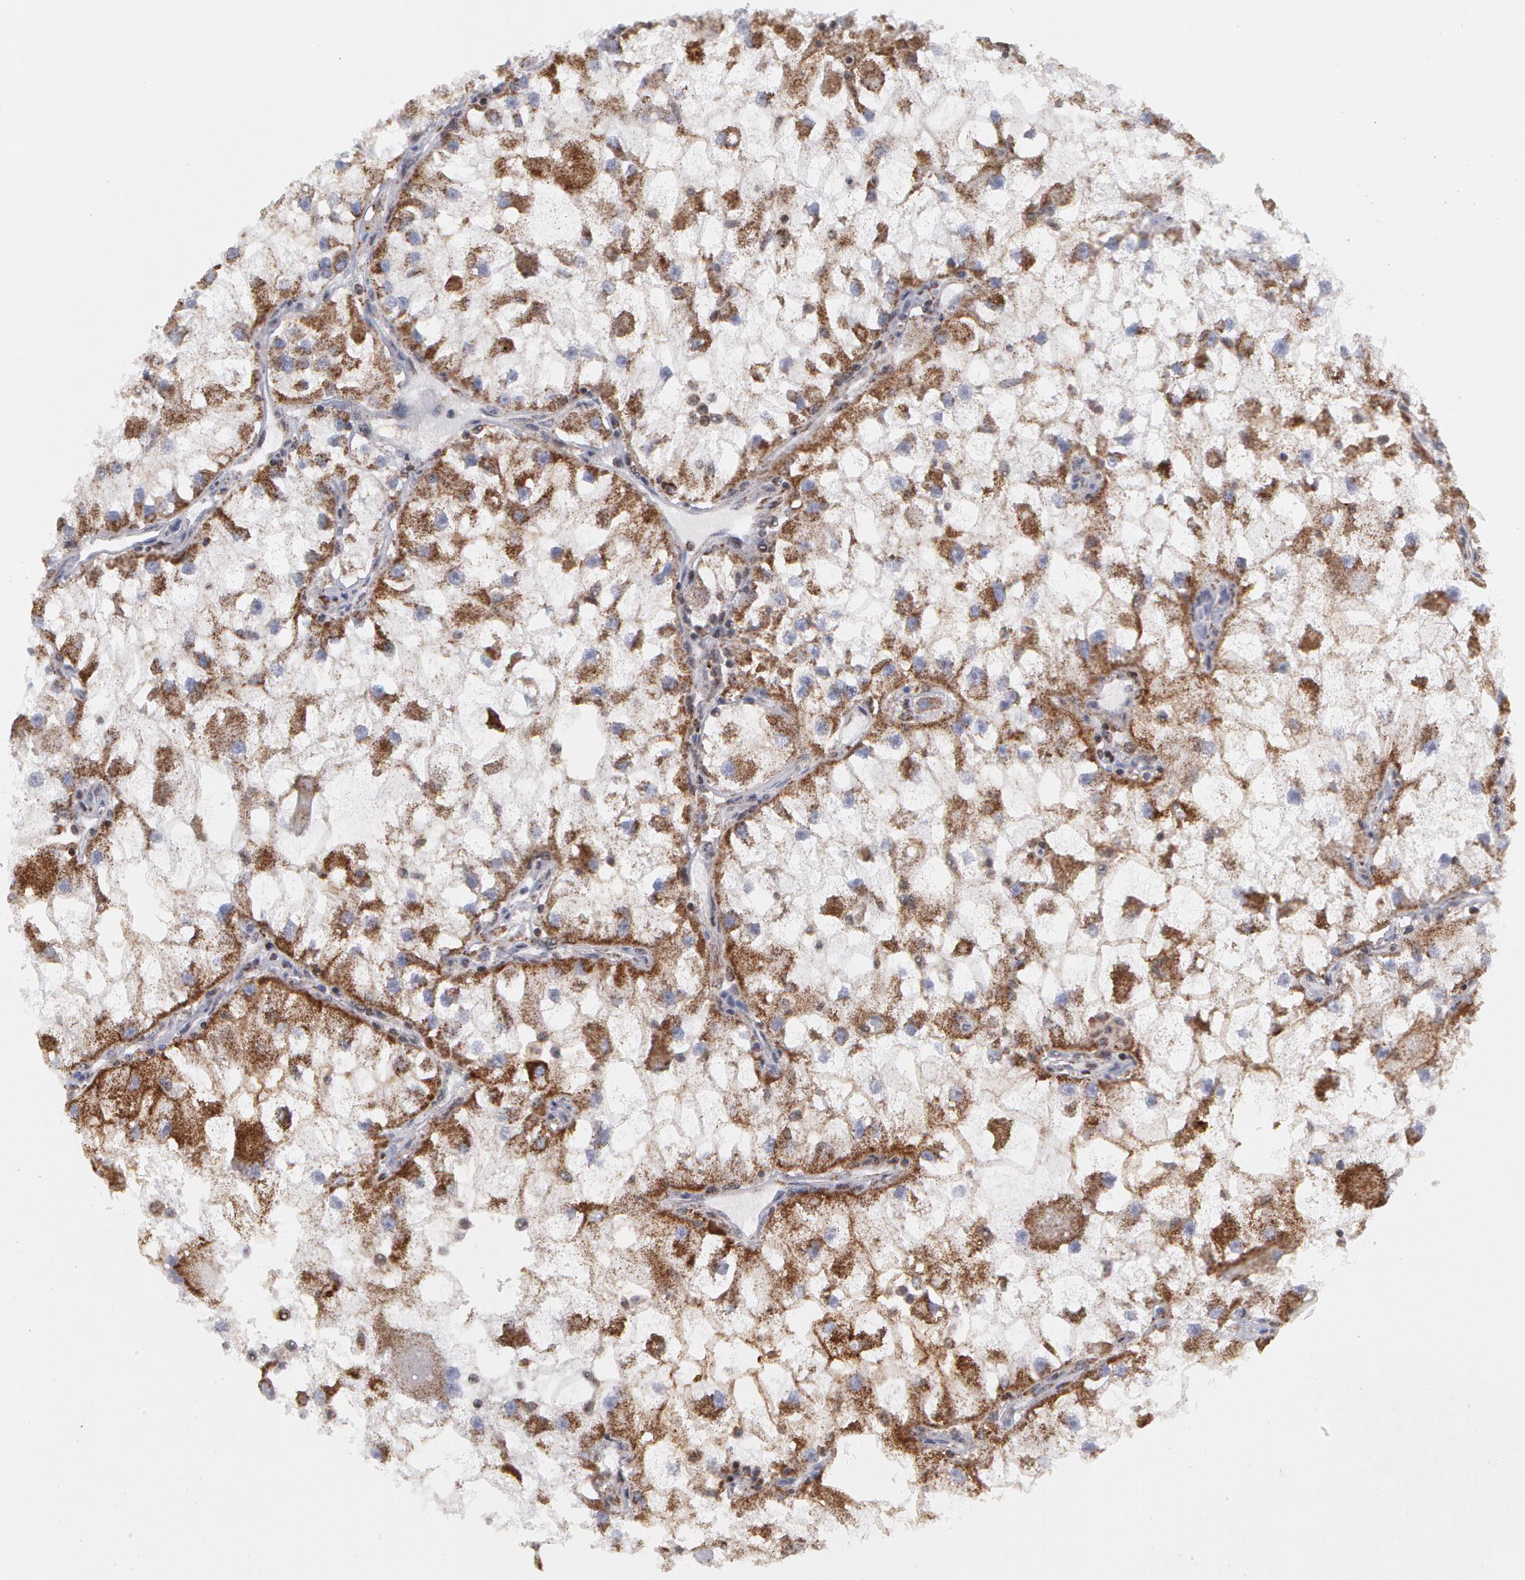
{"staining": {"intensity": "moderate", "quantity": "25%-75%", "location": "cytoplasmic/membranous"}, "tissue": "renal cancer", "cell_type": "Tumor cells", "image_type": "cancer", "snomed": [{"axis": "morphology", "description": "Adenocarcinoma, NOS"}, {"axis": "topography", "description": "Kidney"}], "caption": "Adenocarcinoma (renal) was stained to show a protein in brown. There is medium levels of moderate cytoplasmic/membranous staining in about 25%-75% of tumor cells.", "gene": "ERBB2", "patient": {"sex": "female", "age": 73}}